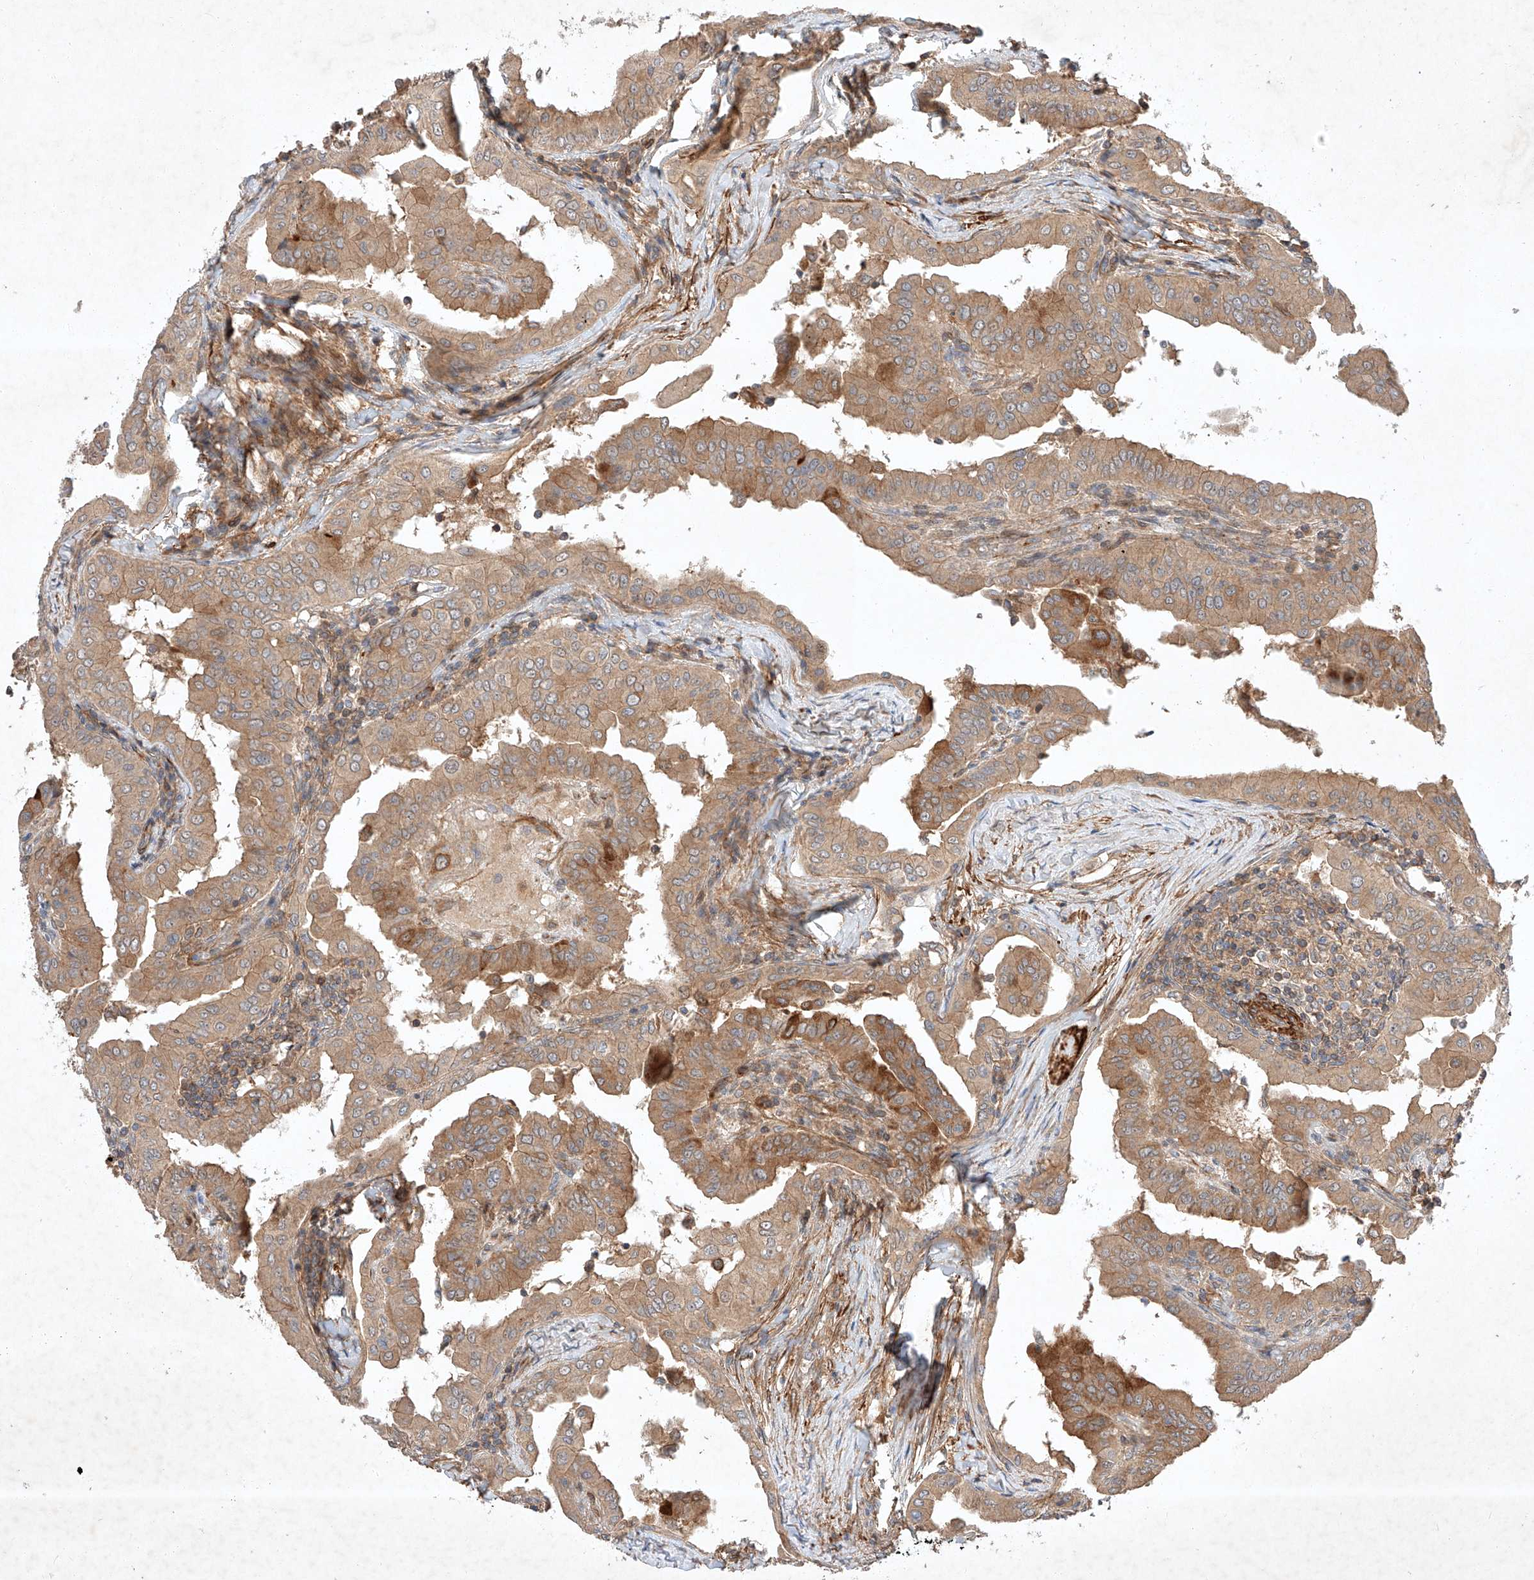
{"staining": {"intensity": "moderate", "quantity": ">75%", "location": "cytoplasmic/membranous"}, "tissue": "thyroid cancer", "cell_type": "Tumor cells", "image_type": "cancer", "snomed": [{"axis": "morphology", "description": "Papillary adenocarcinoma, NOS"}, {"axis": "topography", "description": "Thyroid gland"}], "caption": "High-power microscopy captured an immunohistochemistry (IHC) image of thyroid cancer, revealing moderate cytoplasmic/membranous staining in approximately >75% of tumor cells.", "gene": "ARHGAP33", "patient": {"sex": "male", "age": 33}}